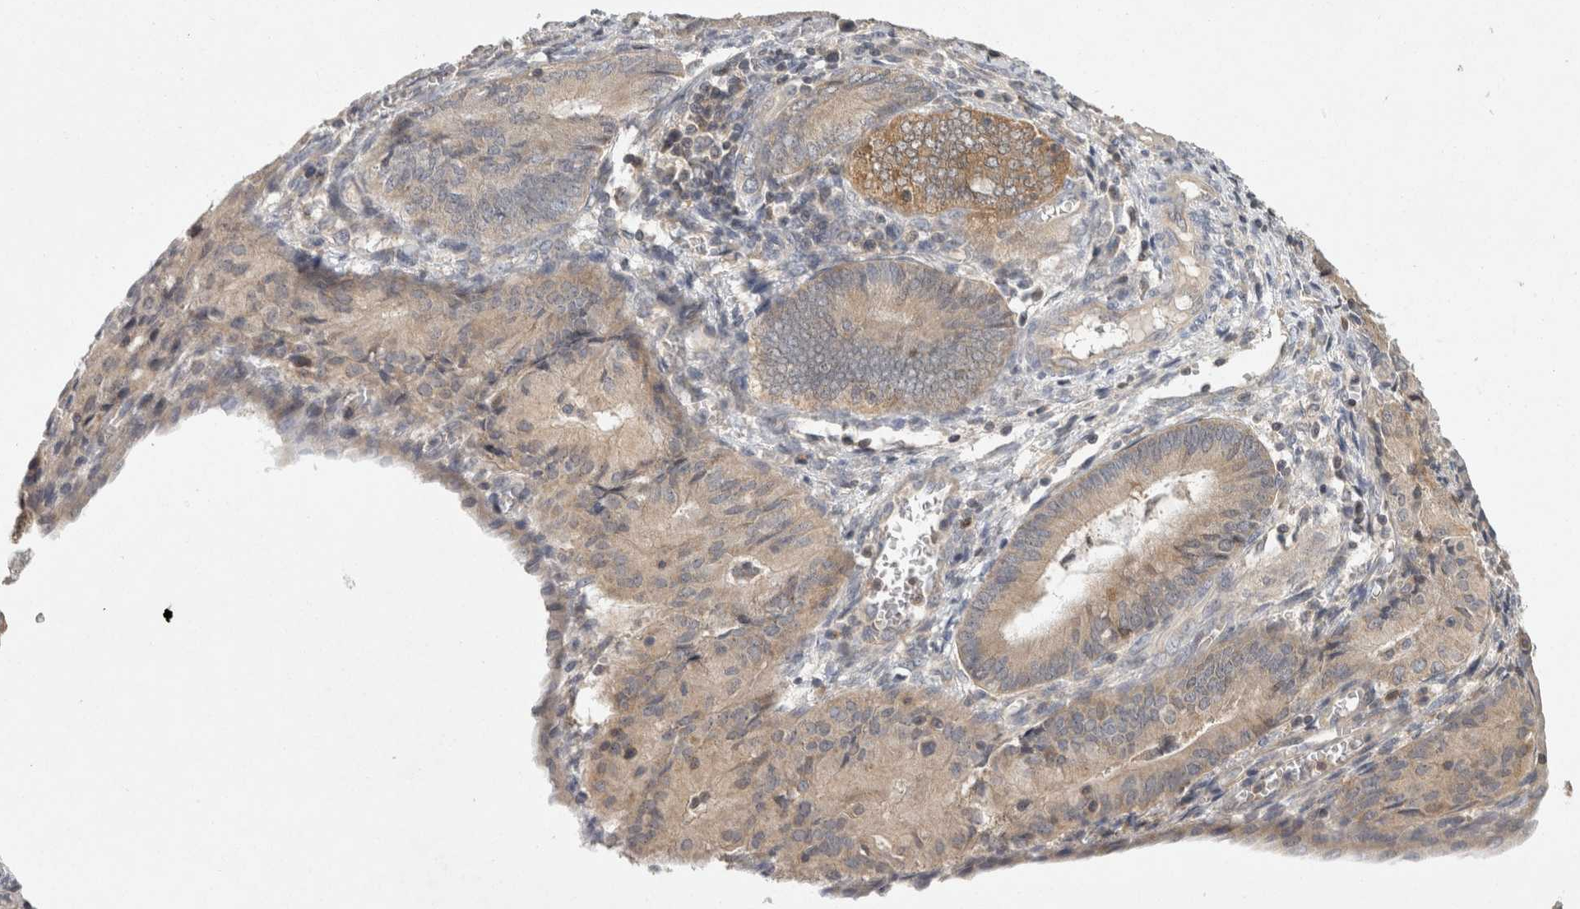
{"staining": {"intensity": "moderate", "quantity": "<25%", "location": "cytoplasmic/membranous"}, "tissue": "endometrial cancer", "cell_type": "Tumor cells", "image_type": "cancer", "snomed": [{"axis": "morphology", "description": "Adenocarcinoma, NOS"}, {"axis": "topography", "description": "Endometrium"}], "caption": "Immunohistochemical staining of human endometrial adenocarcinoma exhibits moderate cytoplasmic/membranous protein expression in approximately <25% of tumor cells.", "gene": "ACAT2", "patient": {"sex": "female", "age": 81}}